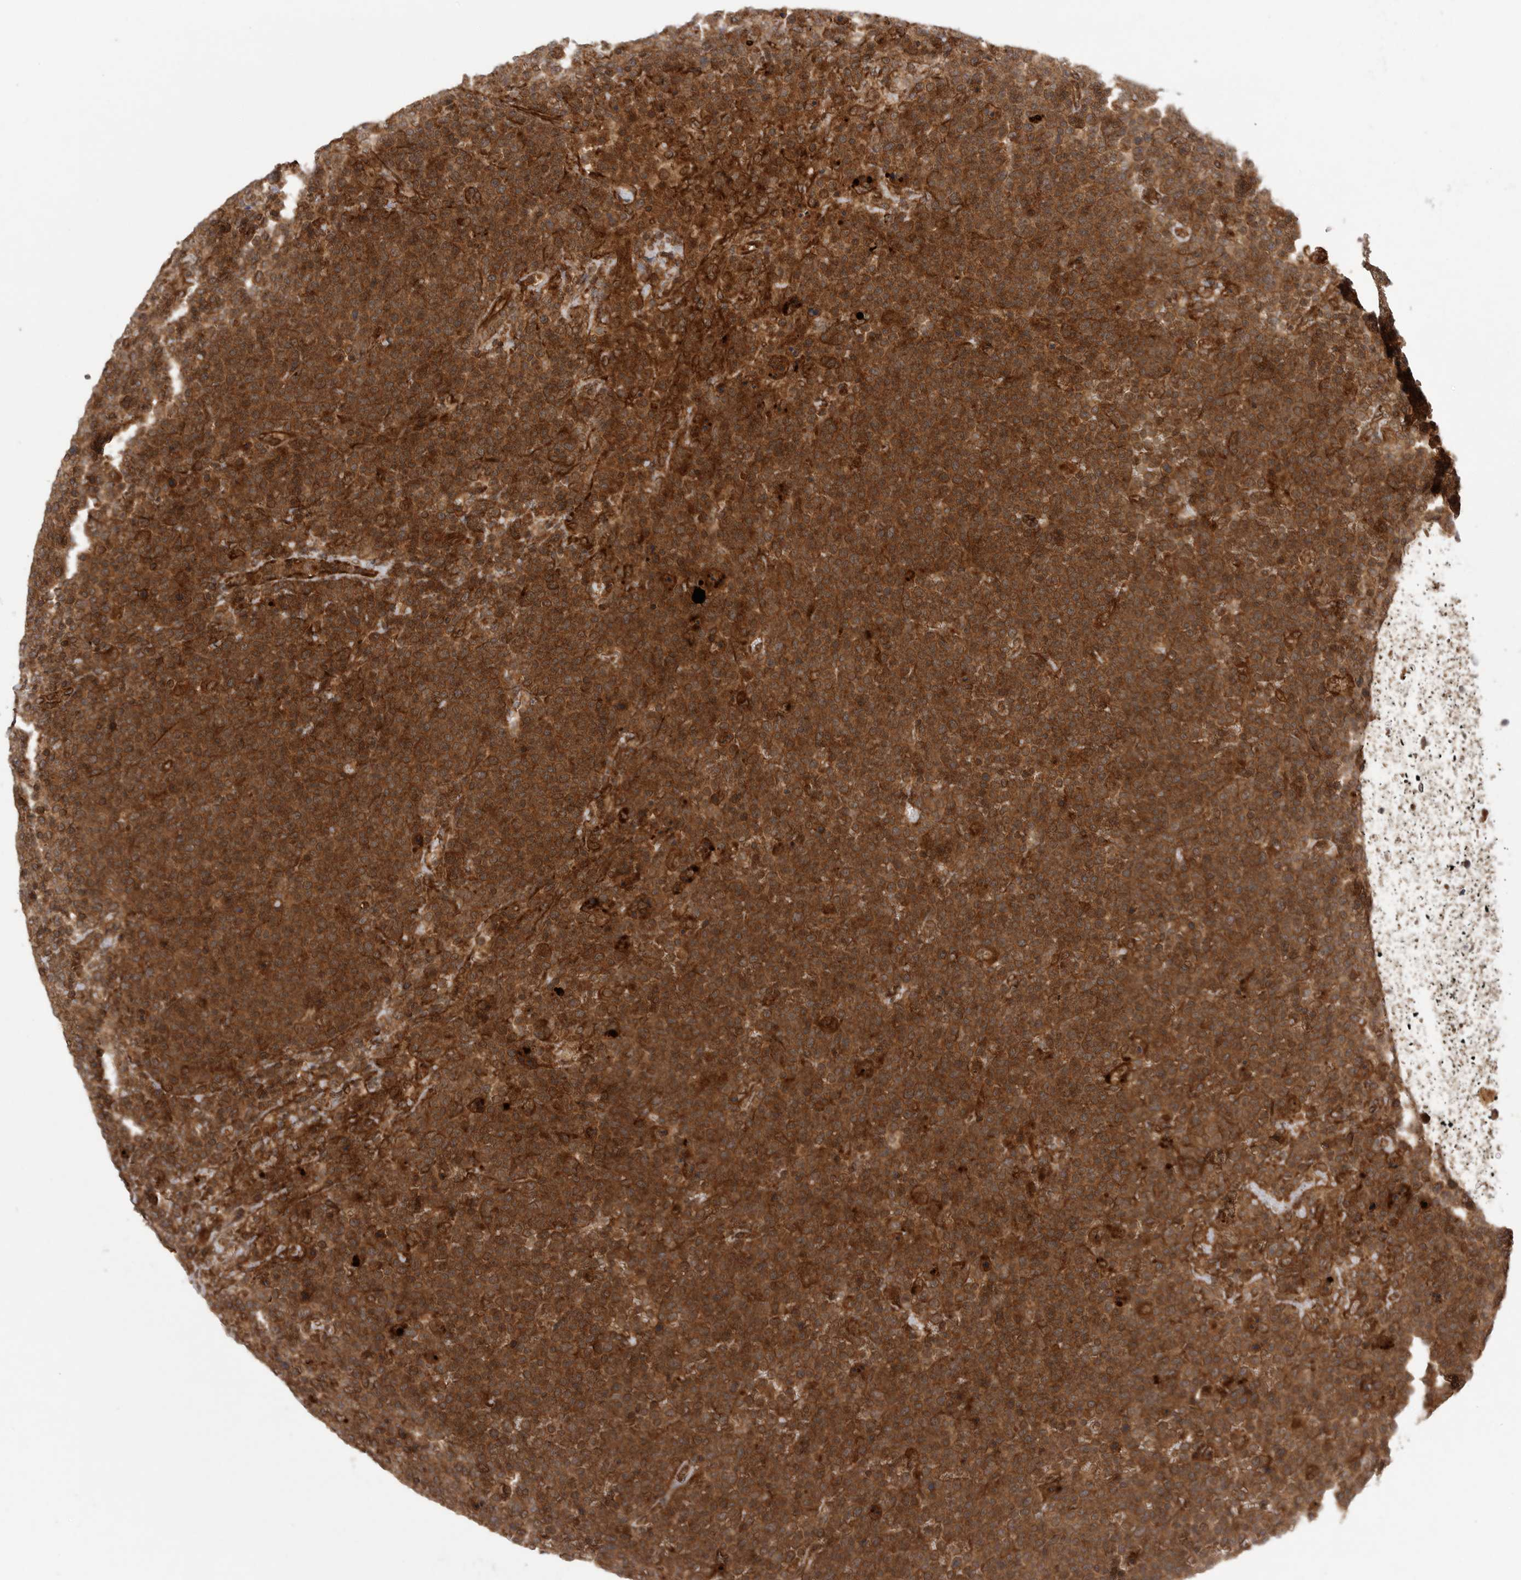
{"staining": {"intensity": "strong", "quantity": ">75%", "location": "cytoplasmic/membranous"}, "tissue": "lymphoma", "cell_type": "Tumor cells", "image_type": "cancer", "snomed": [{"axis": "morphology", "description": "Malignant lymphoma, non-Hodgkin's type, High grade"}, {"axis": "topography", "description": "Lymph node"}], "caption": "Immunohistochemistry of human malignant lymphoma, non-Hodgkin's type (high-grade) reveals high levels of strong cytoplasmic/membranous expression in about >75% of tumor cells.", "gene": "PRDX4", "patient": {"sex": "male", "age": 61}}